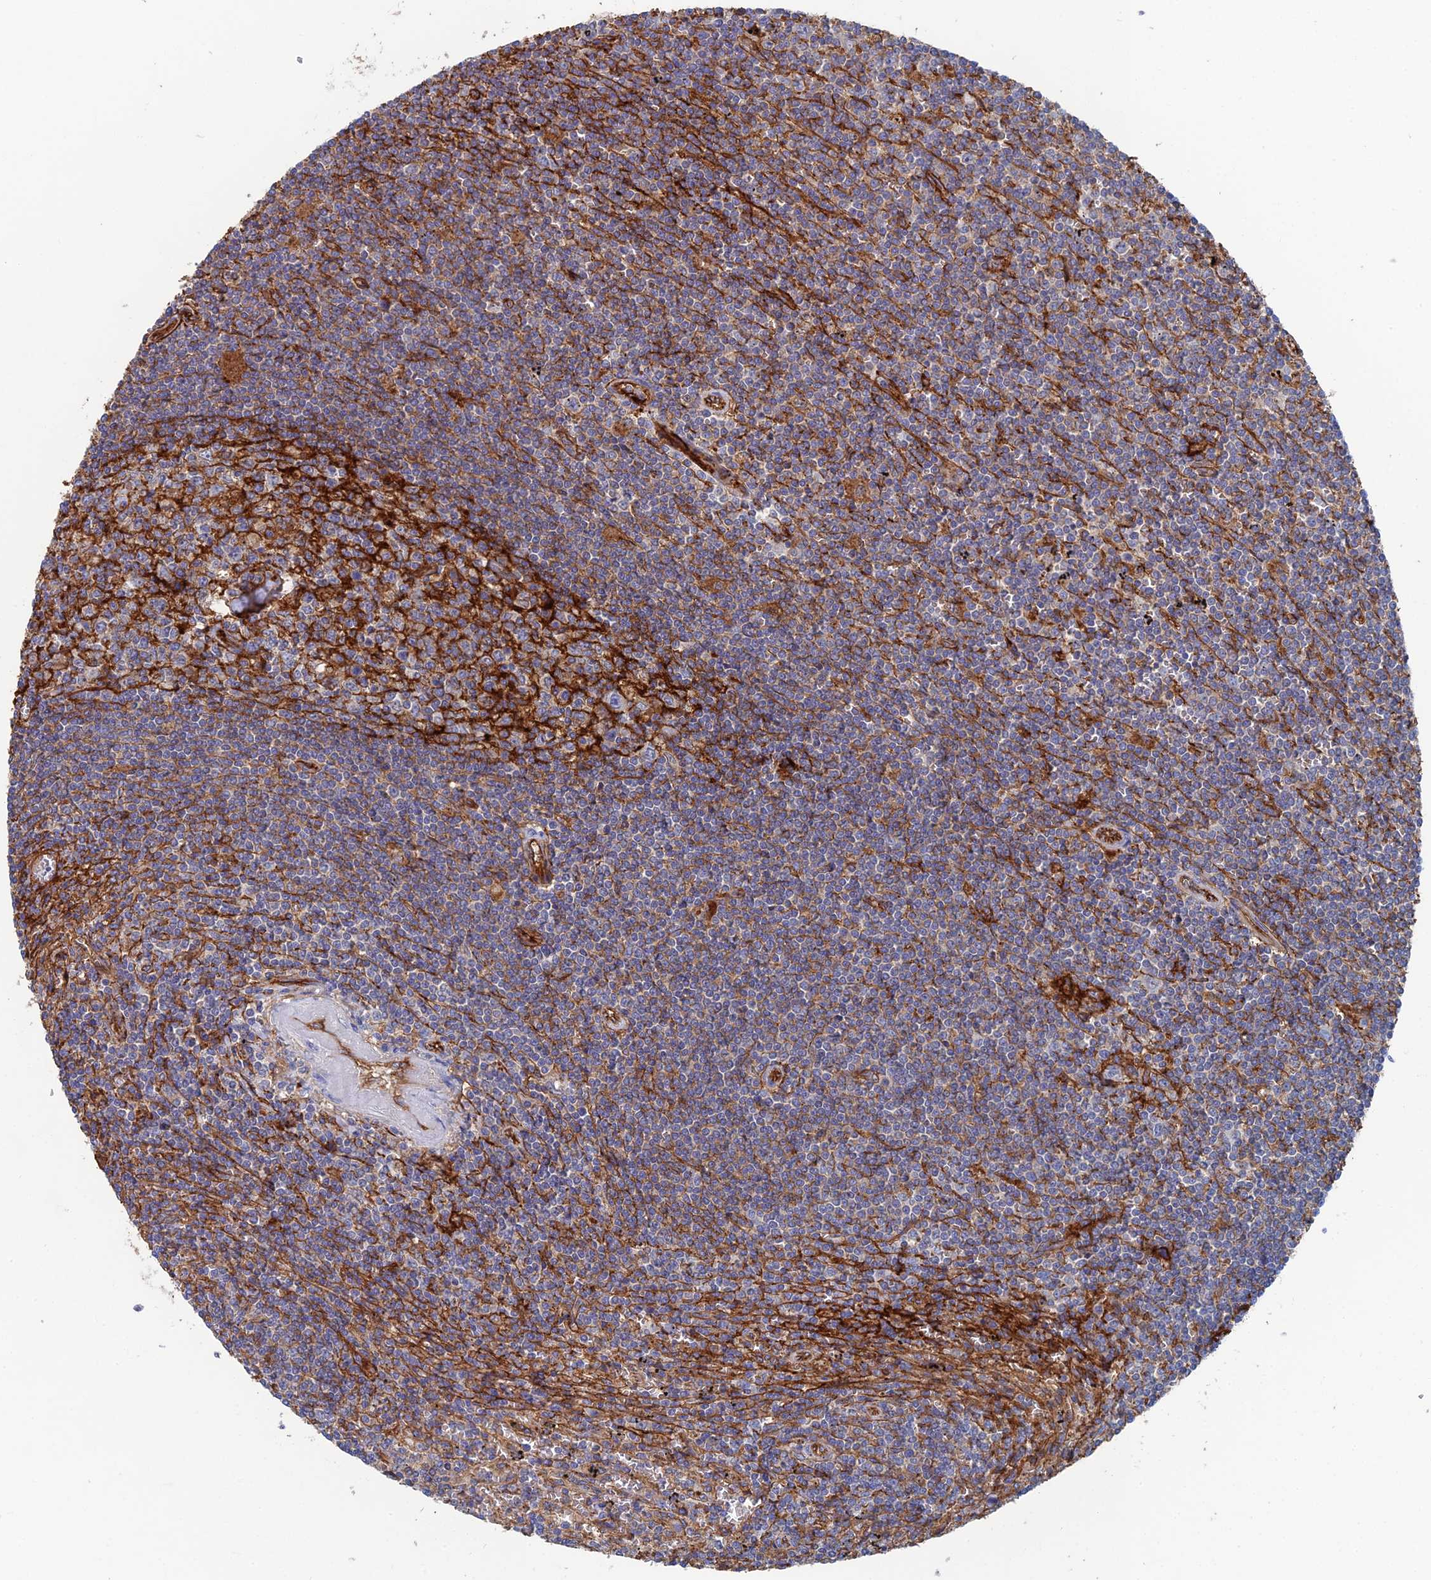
{"staining": {"intensity": "weak", "quantity": "<25%", "location": "cytoplasmic/membranous"}, "tissue": "lymphoma", "cell_type": "Tumor cells", "image_type": "cancer", "snomed": [{"axis": "morphology", "description": "Malignant lymphoma, non-Hodgkin's type, Low grade"}, {"axis": "topography", "description": "Spleen"}], "caption": "A photomicrograph of human lymphoma is negative for staining in tumor cells.", "gene": "SNX11", "patient": {"sex": "male", "age": 76}}